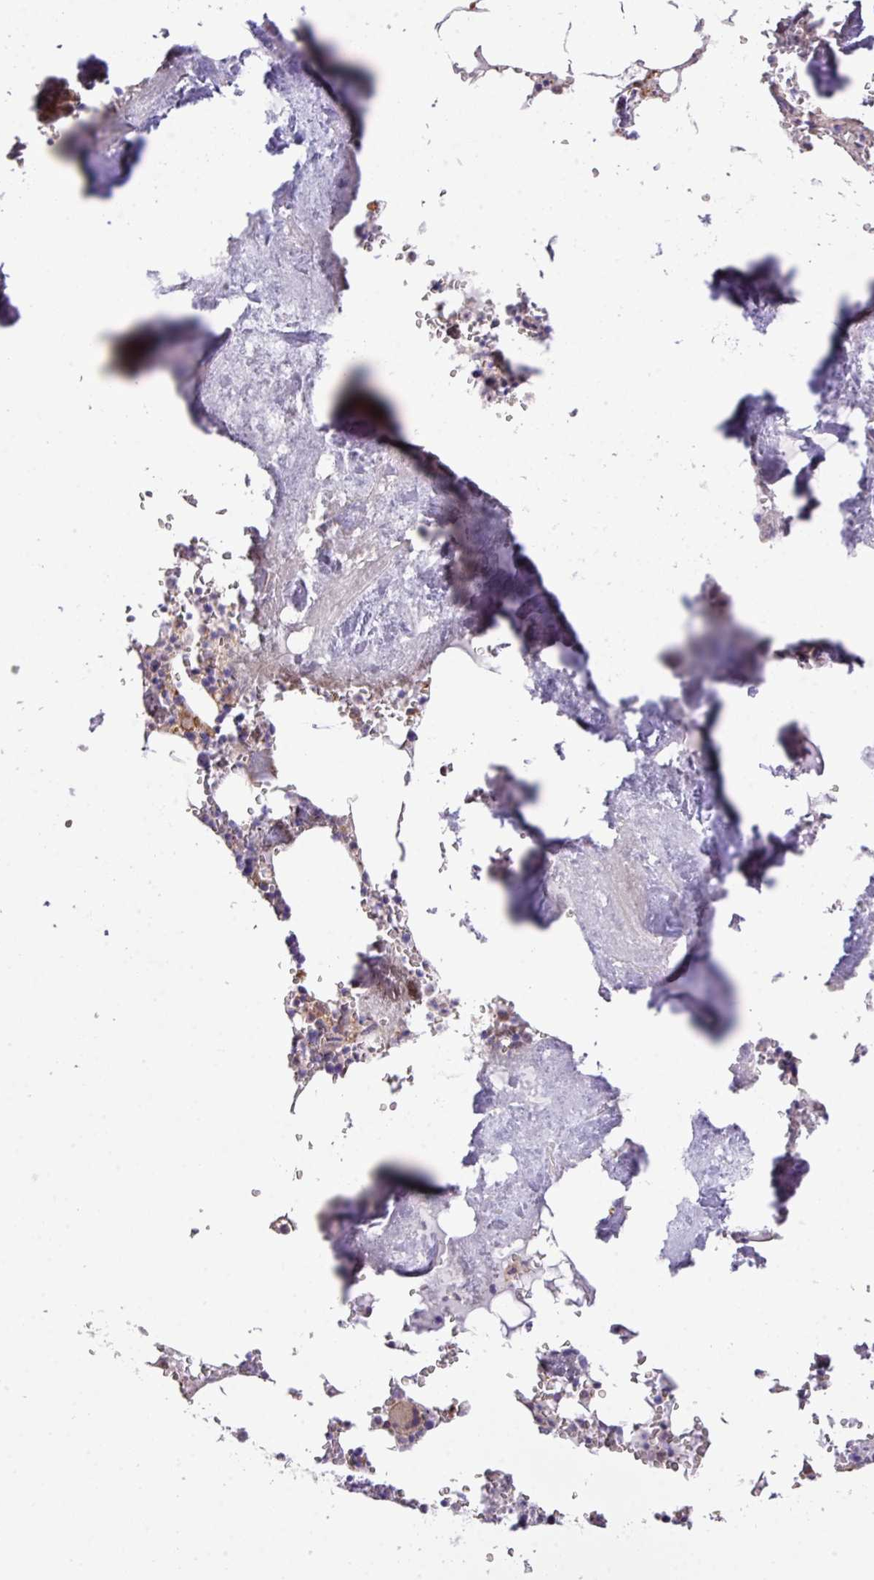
{"staining": {"intensity": "moderate", "quantity": "<25%", "location": "cytoplasmic/membranous"}, "tissue": "bone marrow", "cell_type": "Hematopoietic cells", "image_type": "normal", "snomed": [{"axis": "morphology", "description": "Normal tissue, NOS"}, {"axis": "topography", "description": "Bone marrow"}], "caption": "DAB immunohistochemical staining of benign bone marrow shows moderate cytoplasmic/membranous protein positivity in about <25% of hematopoietic cells.", "gene": "LRRC41", "patient": {"sex": "male", "age": 54}}